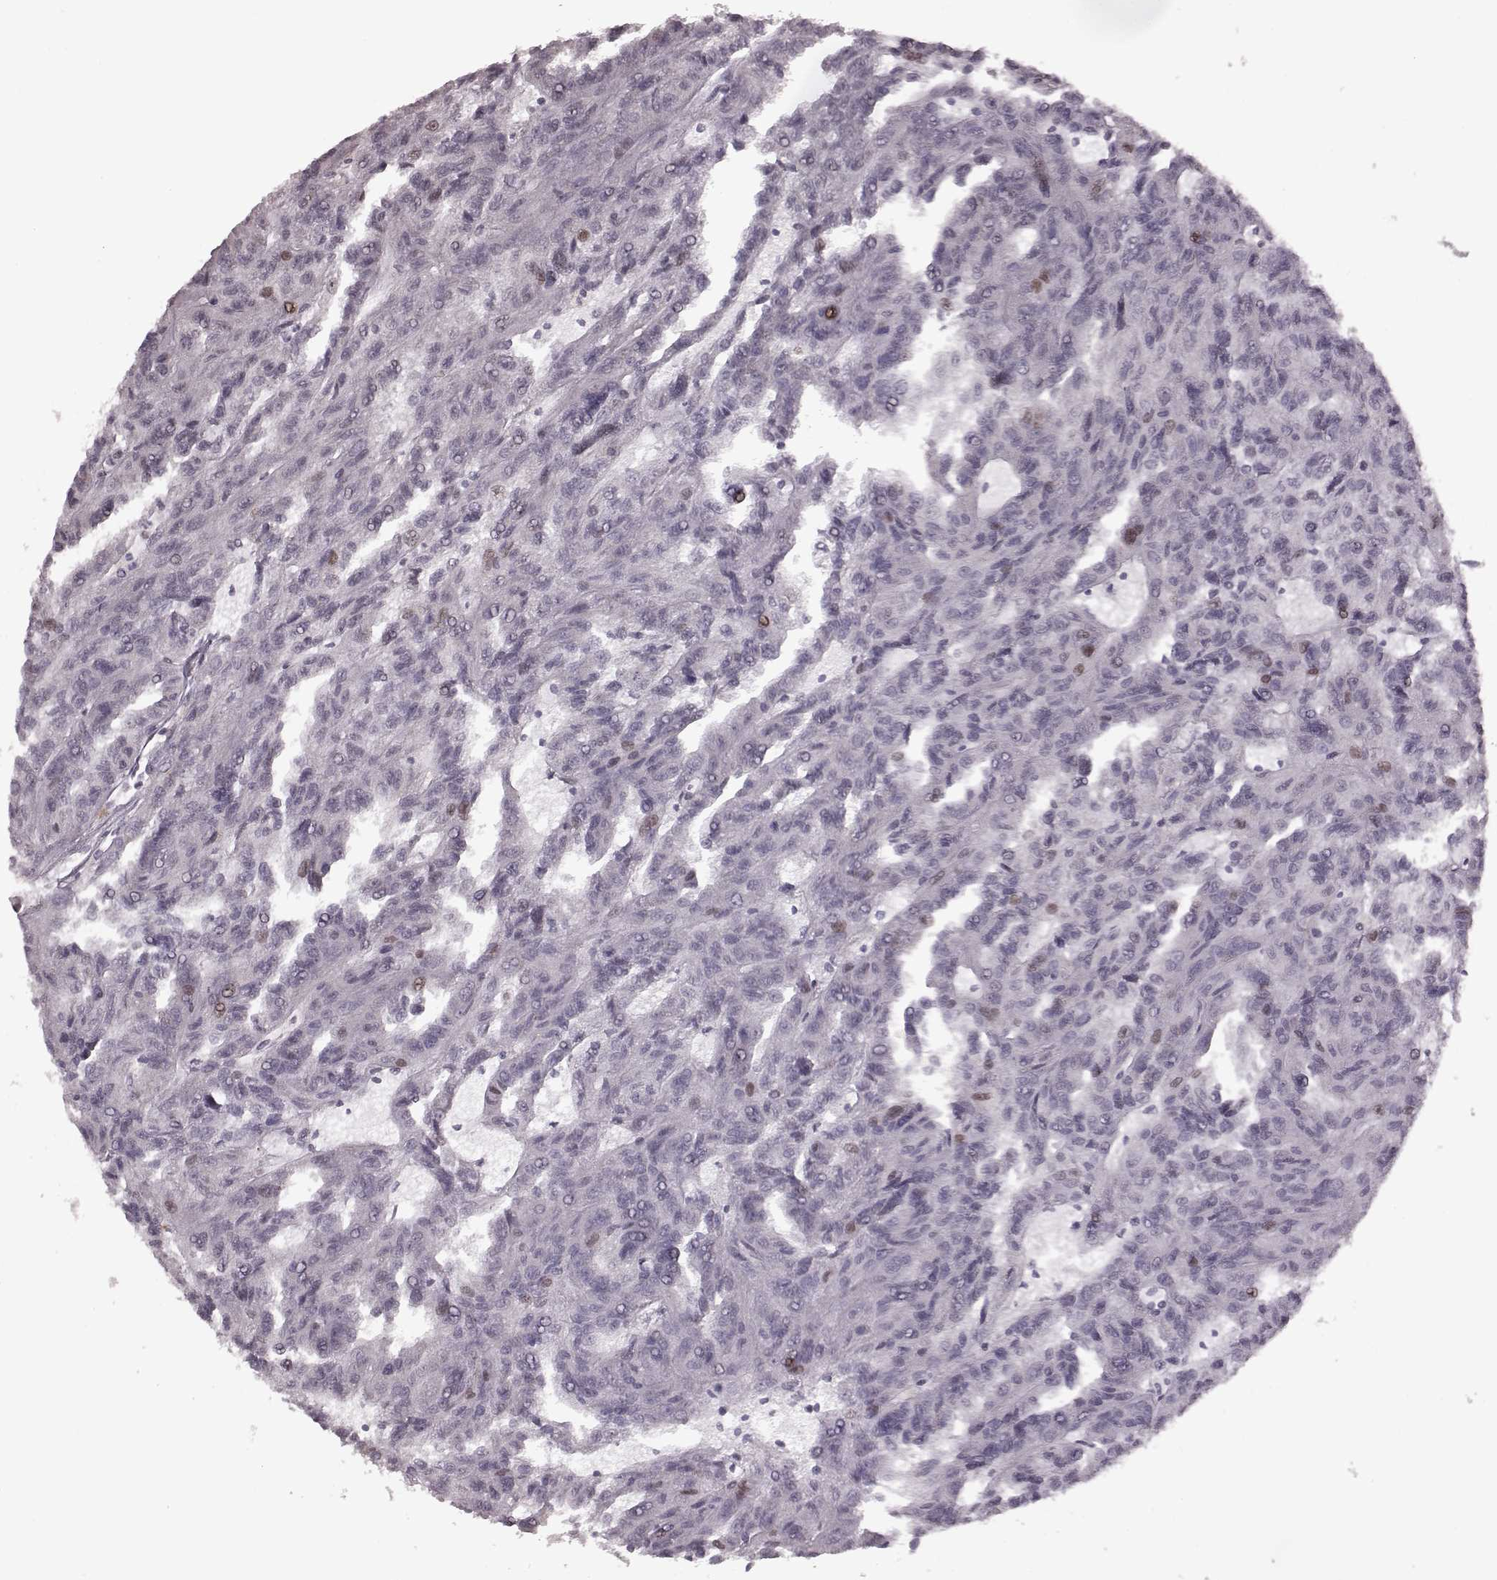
{"staining": {"intensity": "moderate", "quantity": "<25%", "location": "nuclear"}, "tissue": "renal cancer", "cell_type": "Tumor cells", "image_type": "cancer", "snomed": [{"axis": "morphology", "description": "Adenocarcinoma, NOS"}, {"axis": "topography", "description": "Kidney"}], "caption": "Moderate nuclear expression is appreciated in about <25% of tumor cells in adenocarcinoma (renal).", "gene": "NR2C1", "patient": {"sex": "male", "age": 79}}